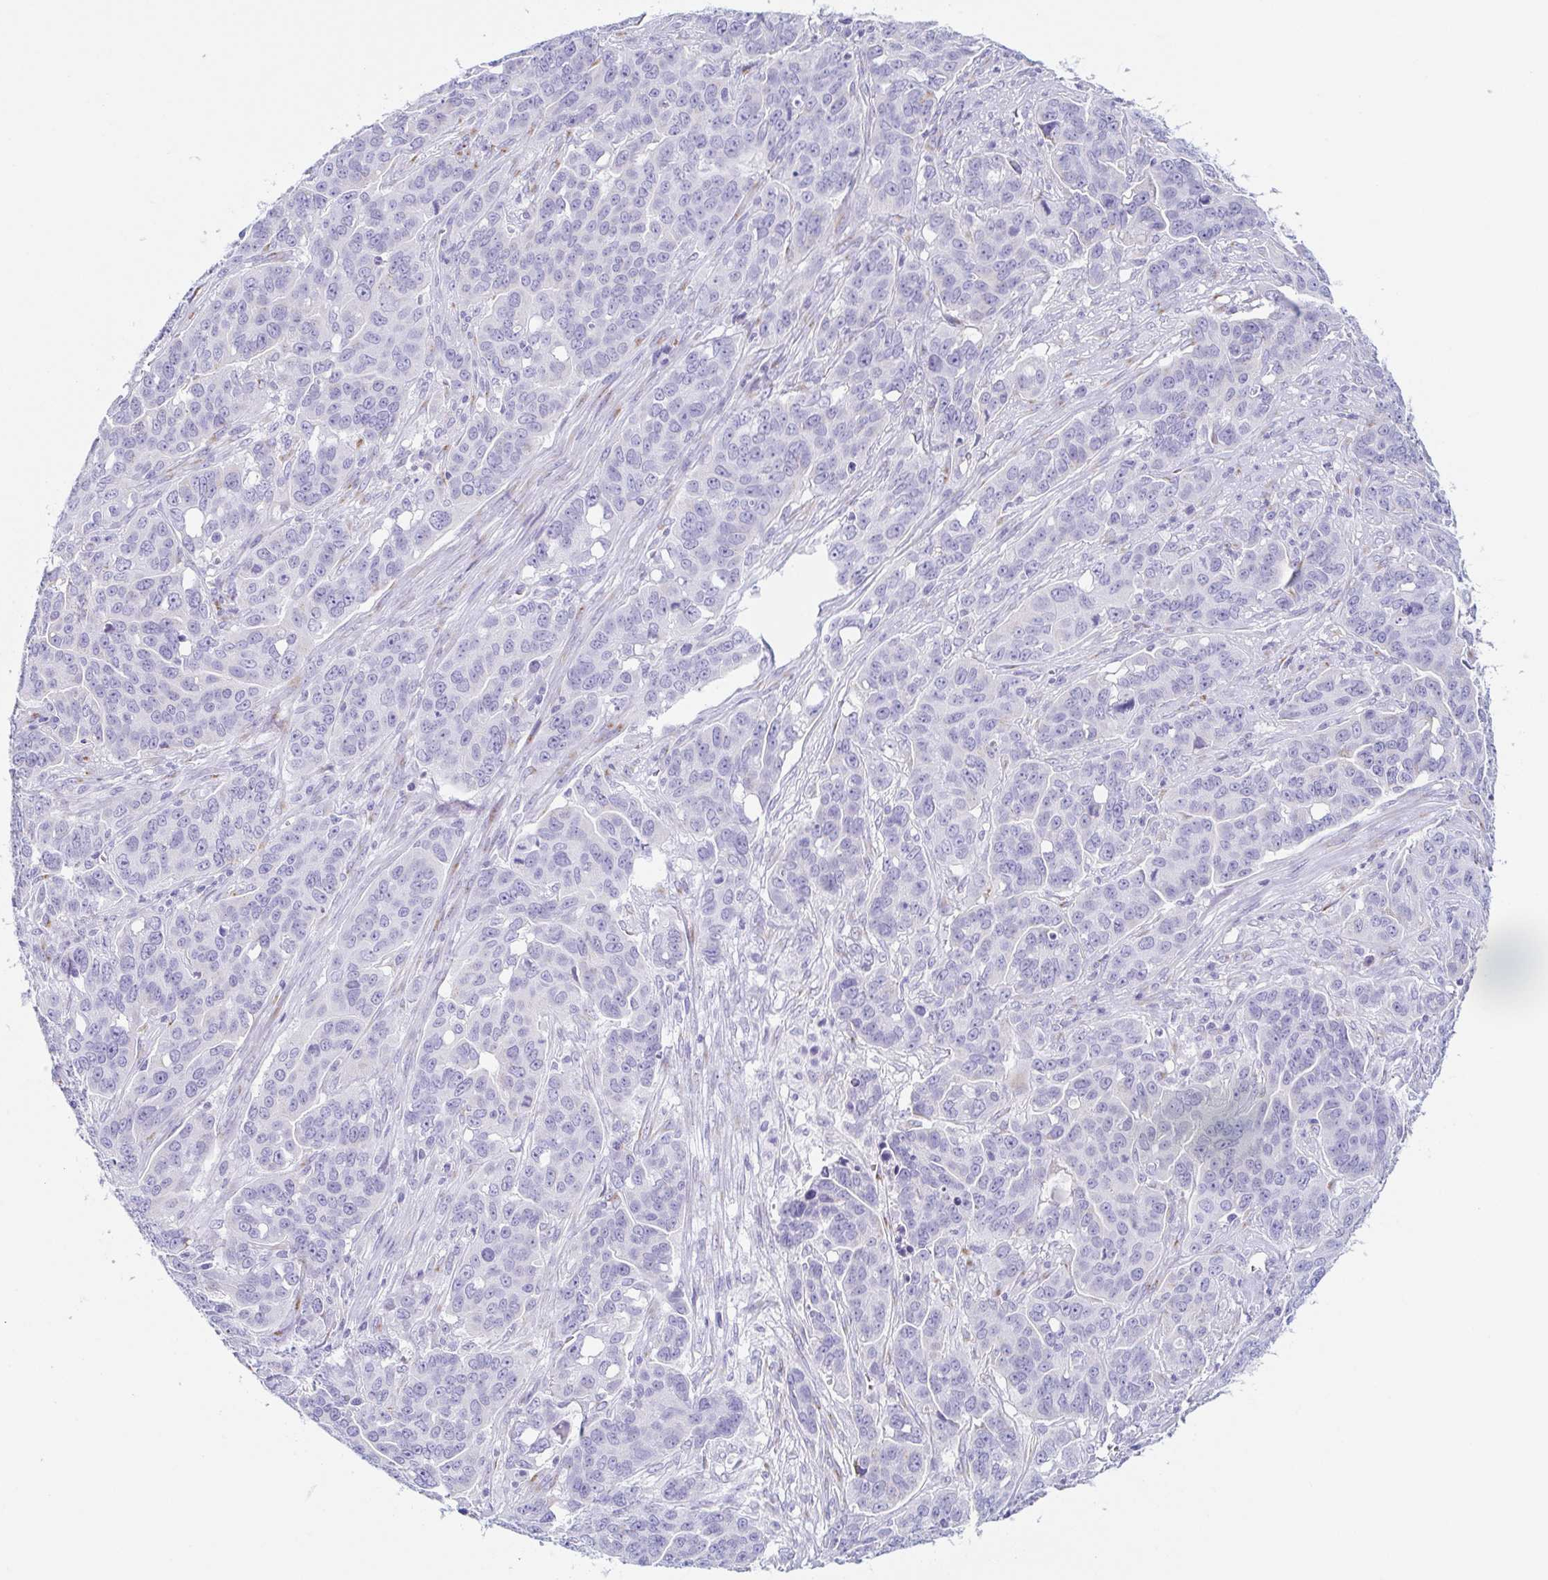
{"staining": {"intensity": "negative", "quantity": "none", "location": "none"}, "tissue": "ovarian cancer", "cell_type": "Tumor cells", "image_type": "cancer", "snomed": [{"axis": "morphology", "description": "Carcinoma, endometroid"}, {"axis": "topography", "description": "Ovary"}], "caption": "Immunohistochemical staining of ovarian cancer (endometroid carcinoma) exhibits no significant expression in tumor cells. (Stains: DAB (3,3'-diaminobenzidine) immunohistochemistry (IHC) with hematoxylin counter stain, Microscopy: brightfield microscopy at high magnification).", "gene": "LDLRAD1", "patient": {"sex": "female", "age": 78}}